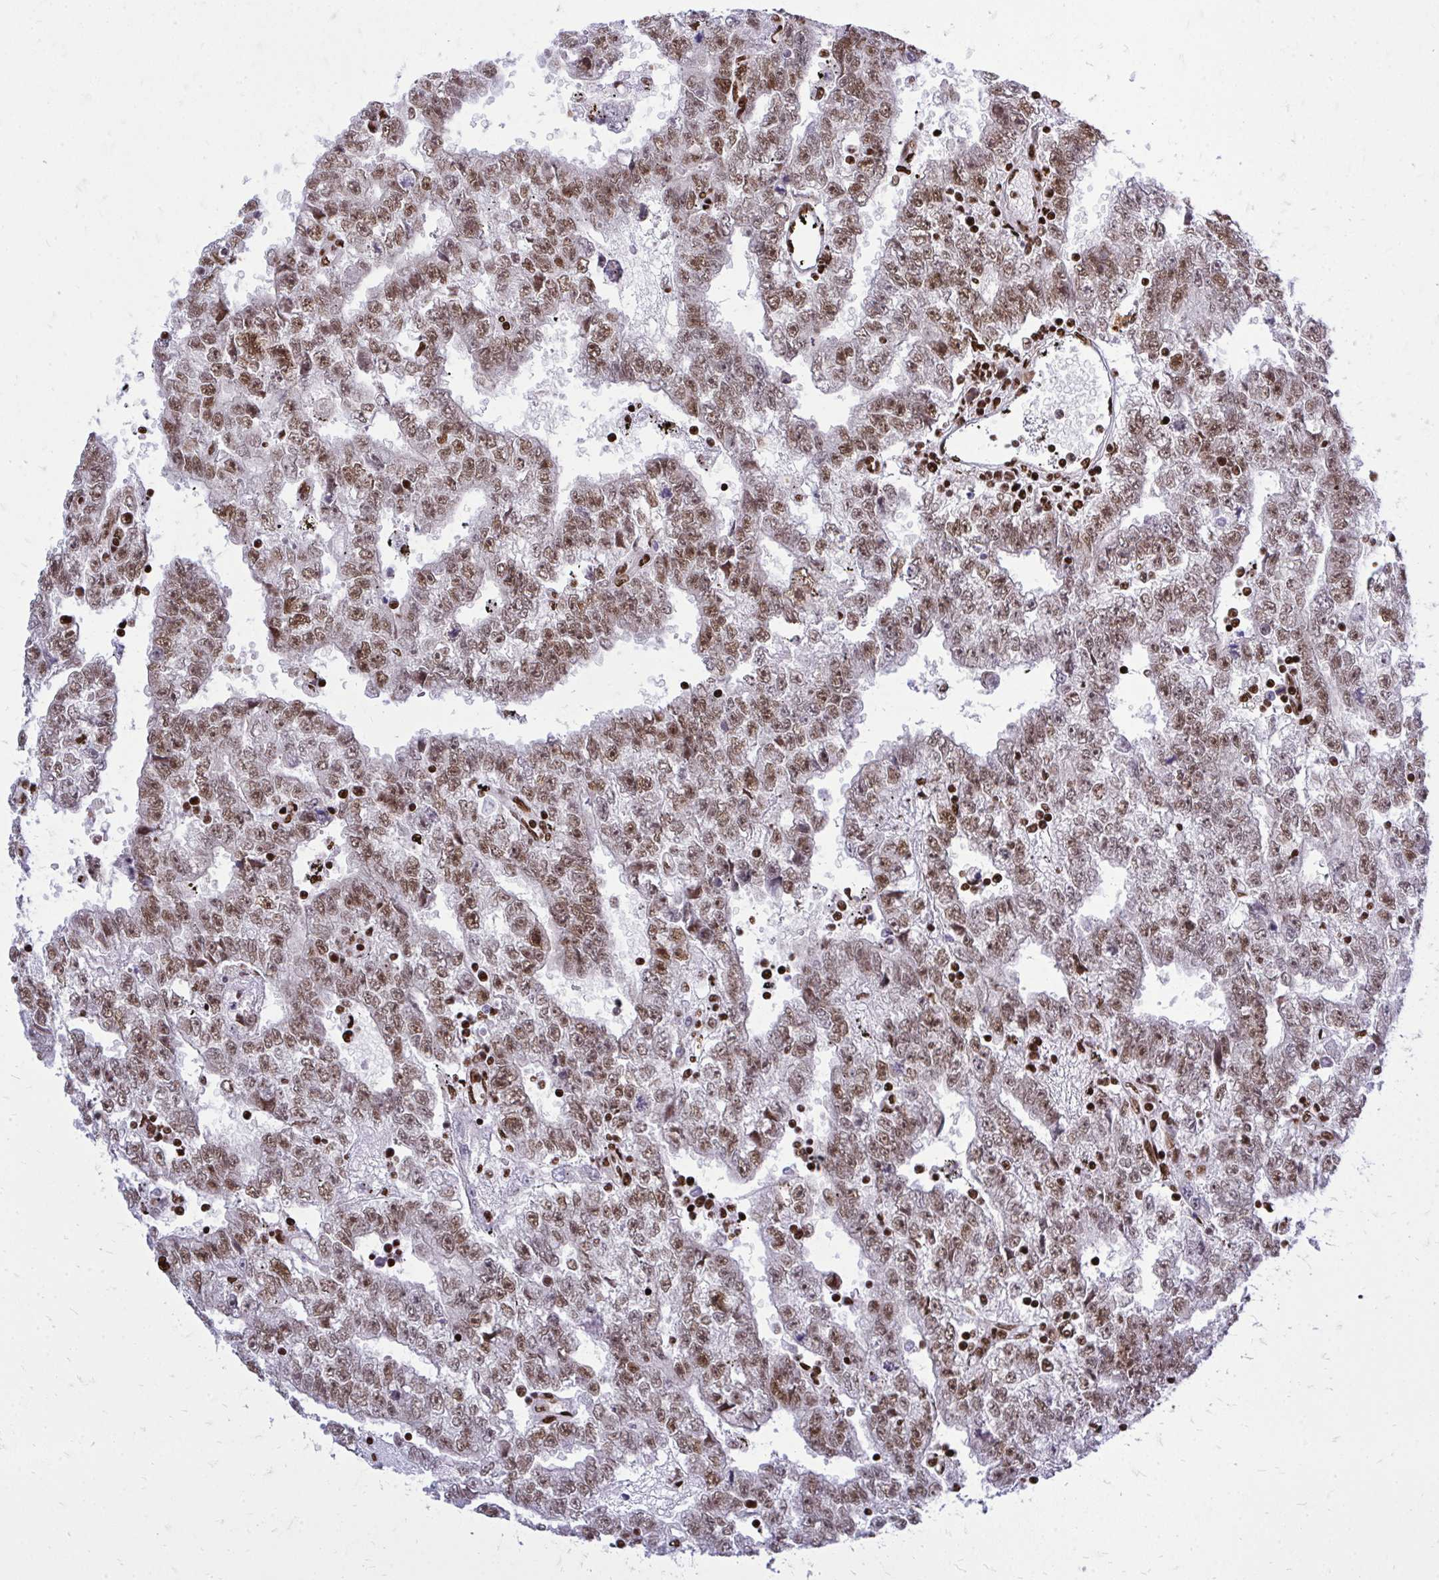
{"staining": {"intensity": "moderate", "quantity": ">75%", "location": "nuclear"}, "tissue": "testis cancer", "cell_type": "Tumor cells", "image_type": "cancer", "snomed": [{"axis": "morphology", "description": "Carcinoma, Embryonal, NOS"}, {"axis": "topography", "description": "Testis"}], "caption": "Protein analysis of testis cancer tissue demonstrates moderate nuclear positivity in approximately >75% of tumor cells.", "gene": "TBL1Y", "patient": {"sex": "male", "age": 25}}